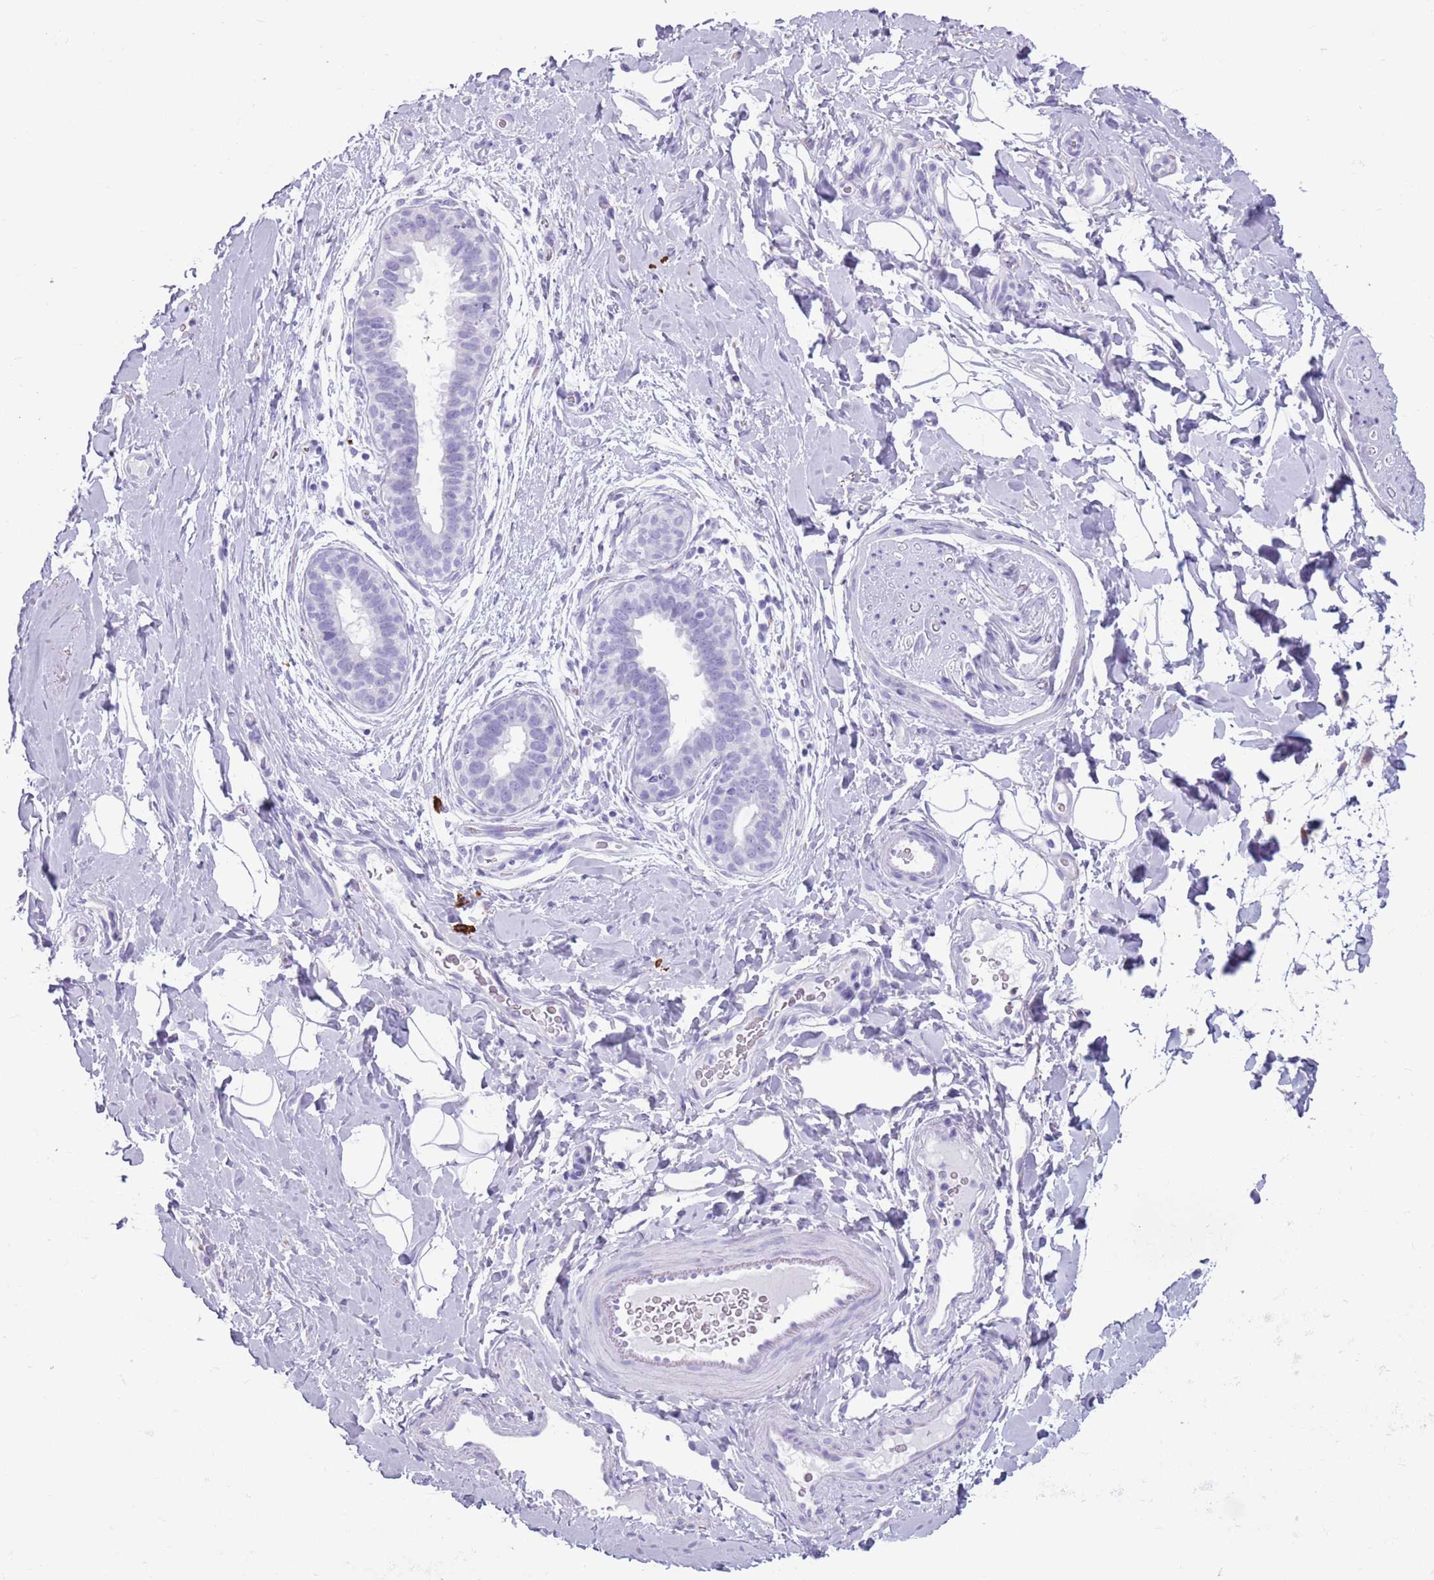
{"staining": {"intensity": "negative", "quantity": "none", "location": "none"}, "tissue": "adipose tissue", "cell_type": "Adipocytes", "image_type": "normal", "snomed": [{"axis": "morphology", "description": "Normal tissue, NOS"}, {"axis": "topography", "description": "Breast"}], "caption": "IHC image of normal adipose tissue: adipose tissue stained with DAB (3,3'-diaminobenzidine) reveals no significant protein positivity in adipocytes. (Immunohistochemistry, brightfield microscopy, high magnification).", "gene": "ENSG00000263020", "patient": {"sex": "female", "age": 26}}